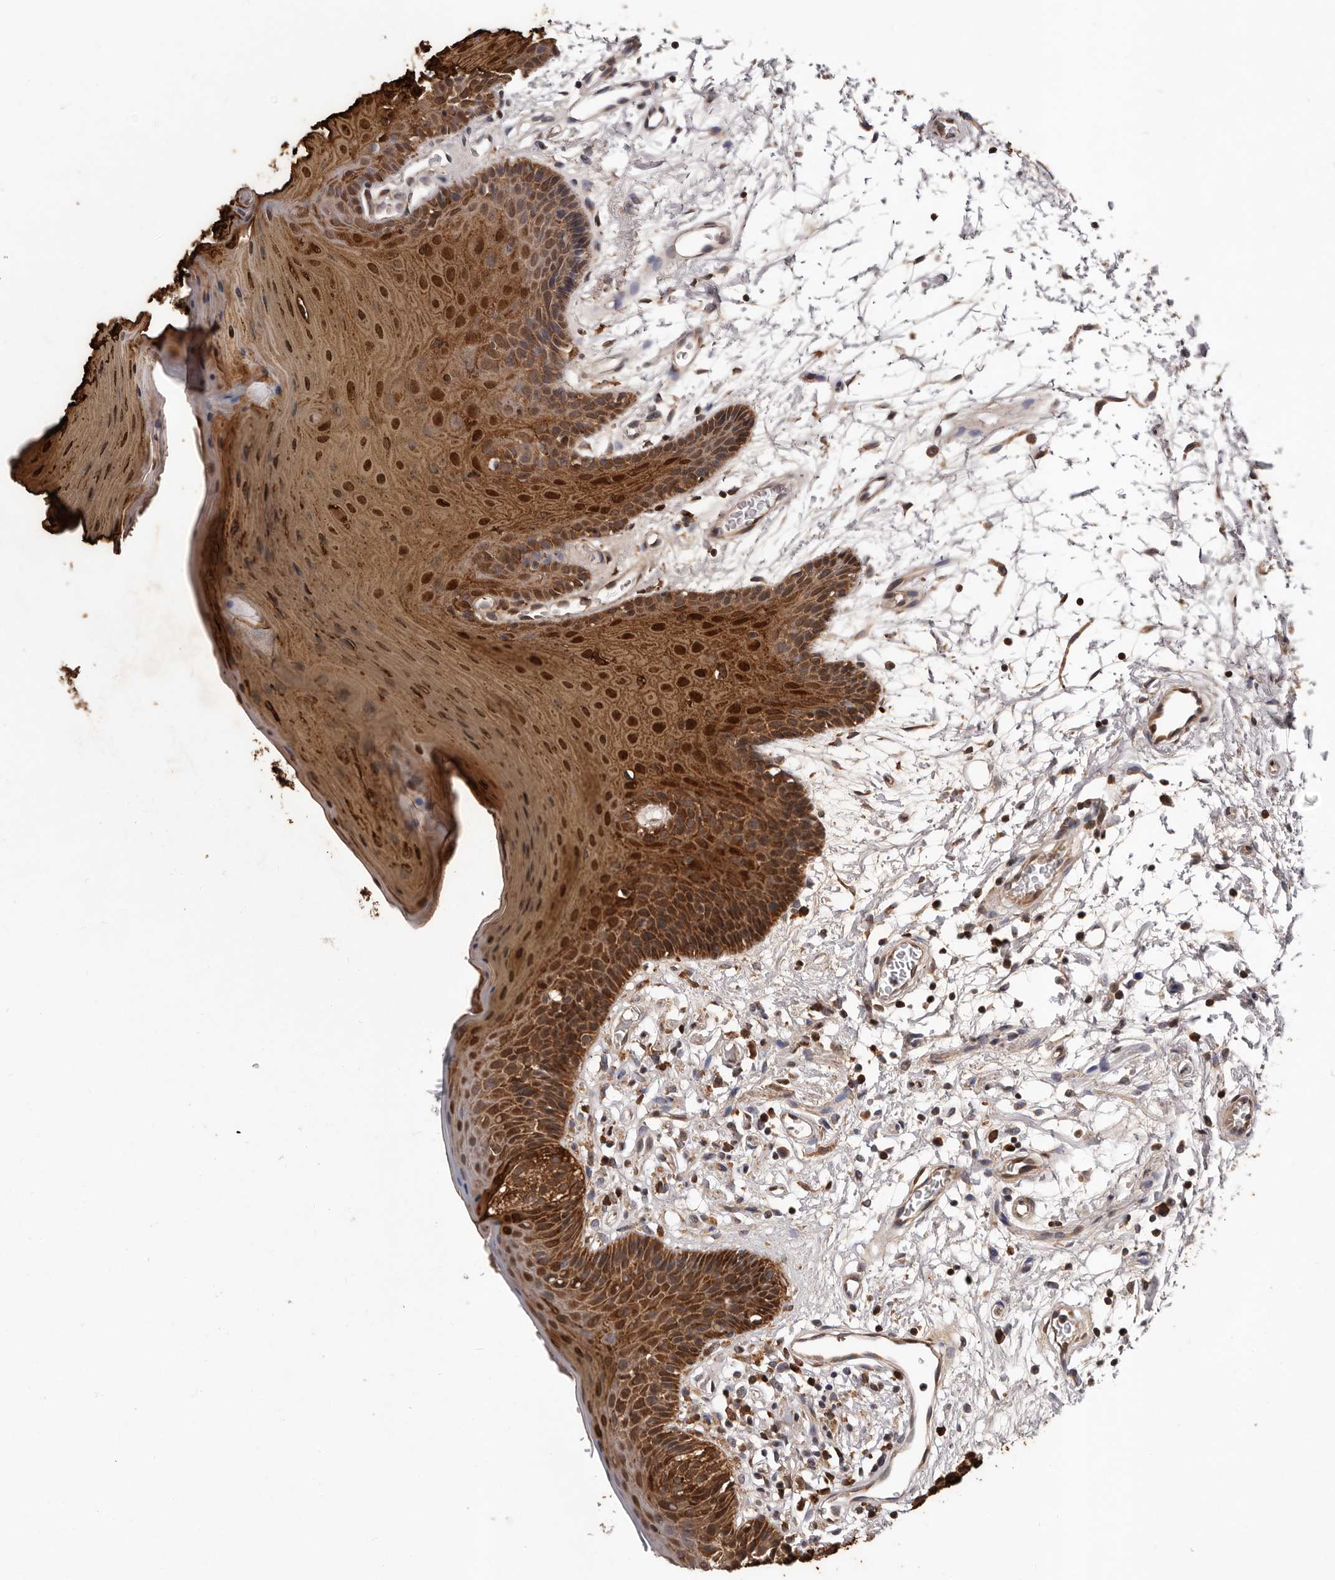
{"staining": {"intensity": "strong", "quantity": "25%-75%", "location": "cytoplasmic/membranous,nuclear"}, "tissue": "oral mucosa", "cell_type": "Squamous epithelial cells", "image_type": "normal", "snomed": [{"axis": "morphology", "description": "Normal tissue, NOS"}, {"axis": "morphology", "description": "Squamous cell carcinoma, NOS"}, {"axis": "topography", "description": "Skeletal muscle"}, {"axis": "topography", "description": "Oral tissue"}, {"axis": "topography", "description": "Salivary gland"}, {"axis": "topography", "description": "Head-Neck"}], "caption": "The immunohistochemical stain labels strong cytoplasmic/membranous,nuclear positivity in squamous epithelial cells of normal oral mucosa. Using DAB (3,3'-diaminobenzidine) (brown) and hematoxylin (blue) stains, captured at high magnification using brightfield microscopy.", "gene": "MED8", "patient": {"sex": "male", "age": 54}}